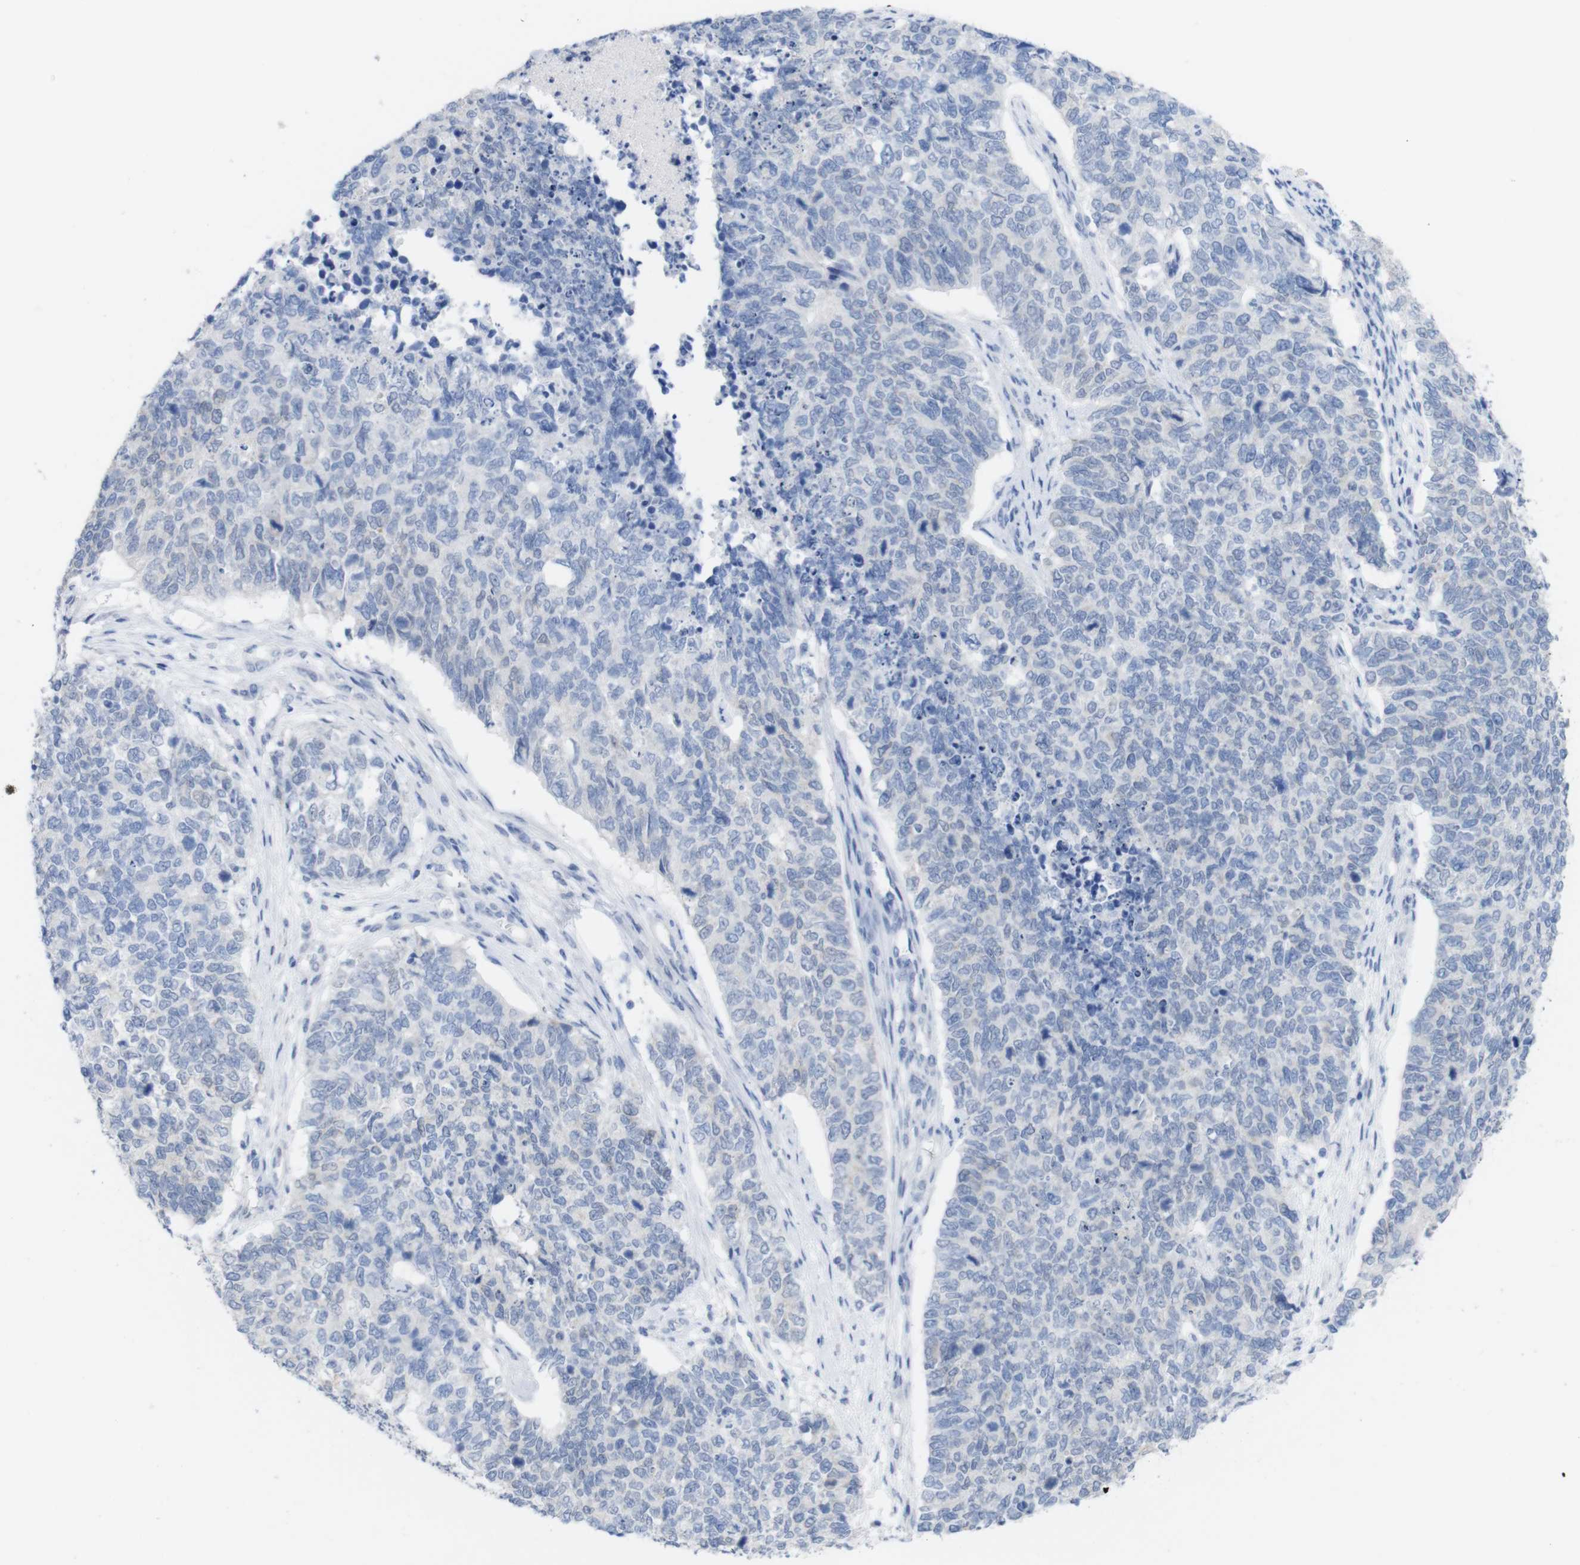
{"staining": {"intensity": "negative", "quantity": "none", "location": "none"}, "tissue": "cervical cancer", "cell_type": "Tumor cells", "image_type": "cancer", "snomed": [{"axis": "morphology", "description": "Squamous cell carcinoma, NOS"}, {"axis": "topography", "description": "Cervix"}], "caption": "This is an IHC image of squamous cell carcinoma (cervical). There is no expression in tumor cells.", "gene": "PNMA1", "patient": {"sex": "female", "age": 63}}